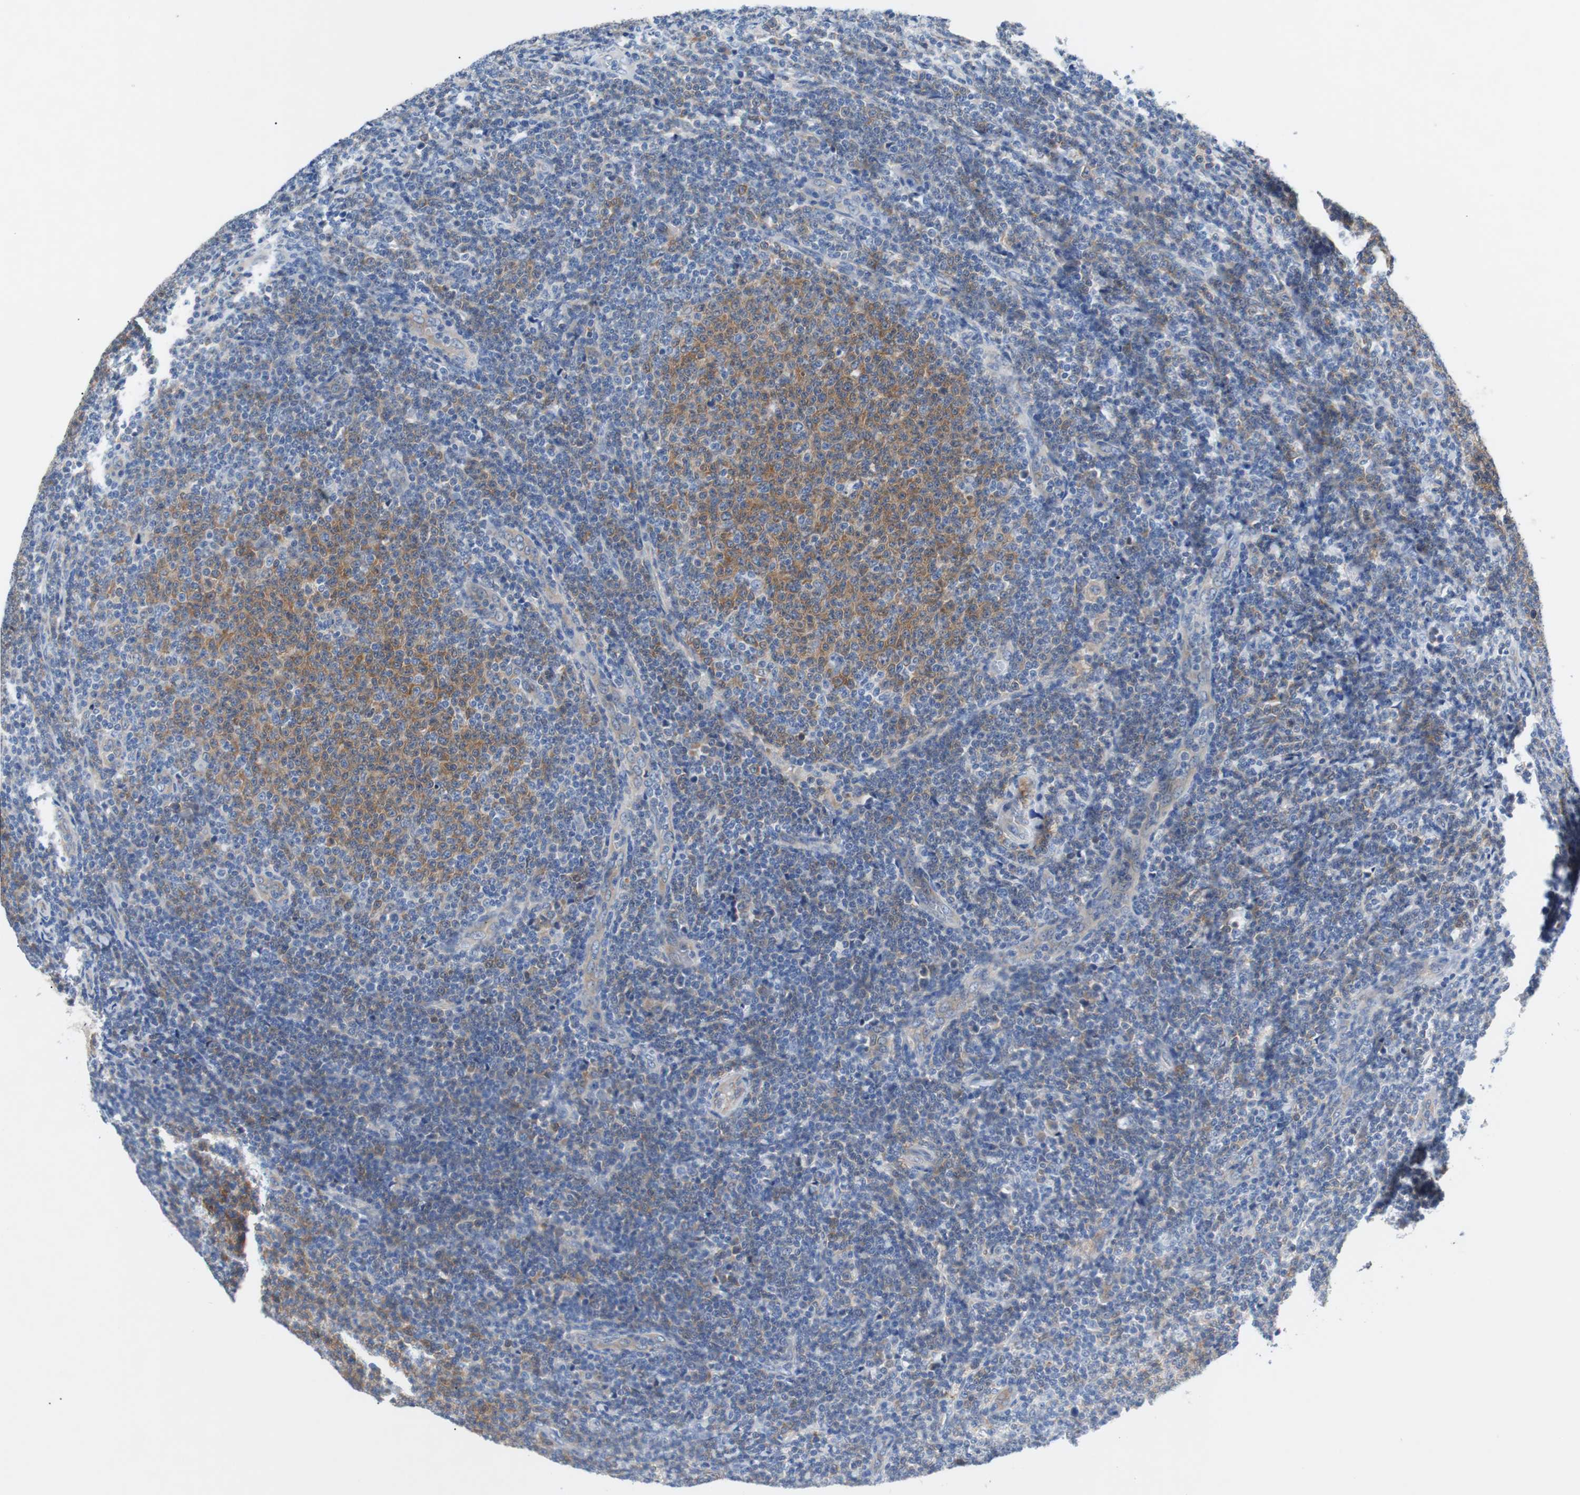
{"staining": {"intensity": "weak", "quantity": "25%-75%", "location": "cytoplasmic/membranous"}, "tissue": "lymphoma", "cell_type": "Tumor cells", "image_type": "cancer", "snomed": [{"axis": "morphology", "description": "Malignant lymphoma, non-Hodgkin's type, Low grade"}, {"axis": "topography", "description": "Lymph node"}], "caption": "Protein staining of lymphoma tissue displays weak cytoplasmic/membranous expression in about 25%-75% of tumor cells.", "gene": "EEF2K", "patient": {"sex": "male", "age": 66}}